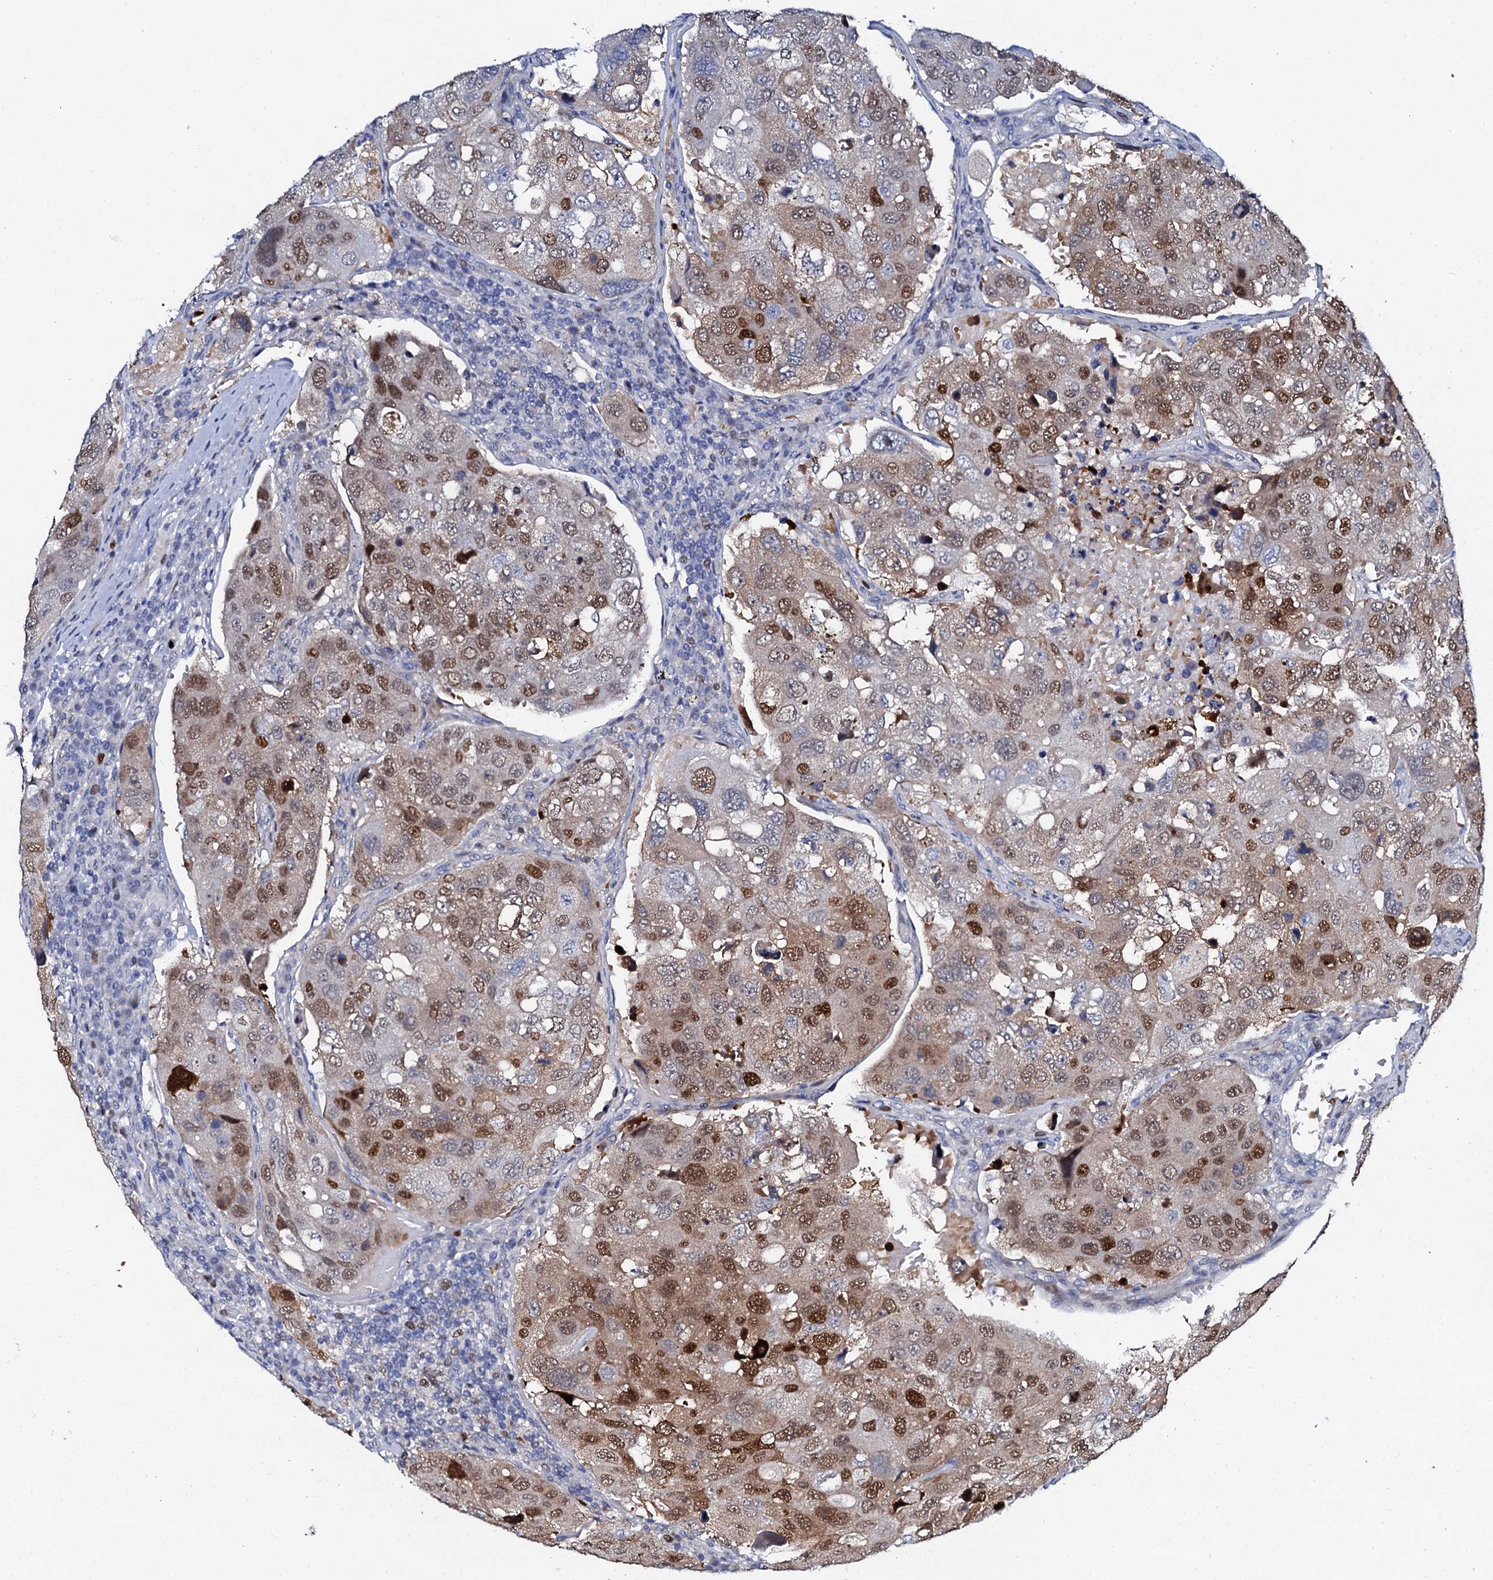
{"staining": {"intensity": "moderate", "quantity": ">75%", "location": "nuclear"}, "tissue": "urothelial cancer", "cell_type": "Tumor cells", "image_type": "cancer", "snomed": [{"axis": "morphology", "description": "Urothelial carcinoma, High grade"}, {"axis": "topography", "description": "Lymph node"}, {"axis": "topography", "description": "Urinary bladder"}], "caption": "Tumor cells show medium levels of moderate nuclear staining in approximately >75% of cells in human urothelial carcinoma (high-grade).", "gene": "NUDT13", "patient": {"sex": "male", "age": 51}}